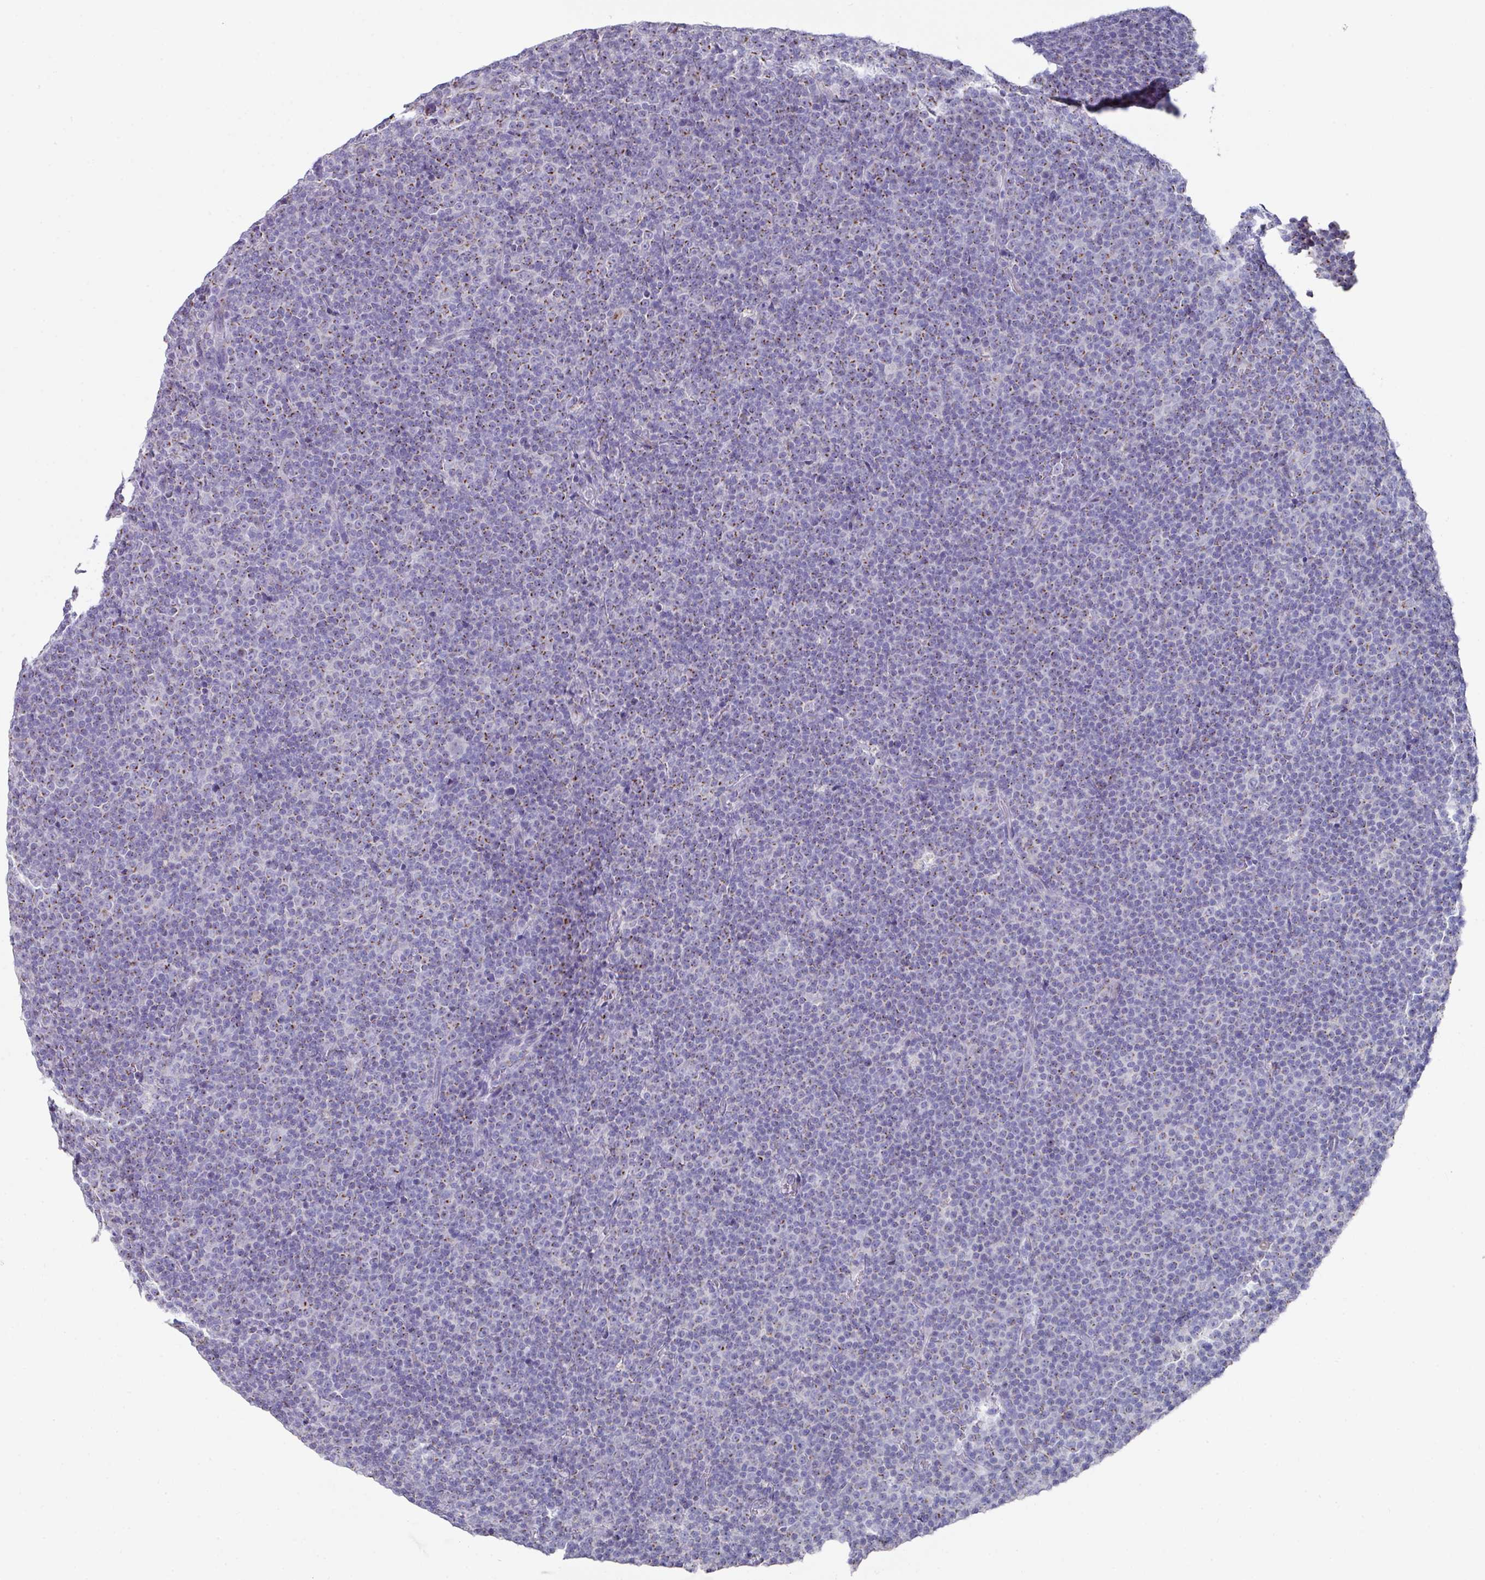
{"staining": {"intensity": "weak", "quantity": "25%-75%", "location": "cytoplasmic/membranous"}, "tissue": "lymphoma", "cell_type": "Tumor cells", "image_type": "cancer", "snomed": [{"axis": "morphology", "description": "Malignant lymphoma, non-Hodgkin's type, Low grade"}, {"axis": "topography", "description": "Lymph node"}], "caption": "Protein positivity by immunohistochemistry (IHC) reveals weak cytoplasmic/membranous staining in about 25%-75% of tumor cells in lymphoma.", "gene": "VKORC1L1", "patient": {"sex": "female", "age": 67}}